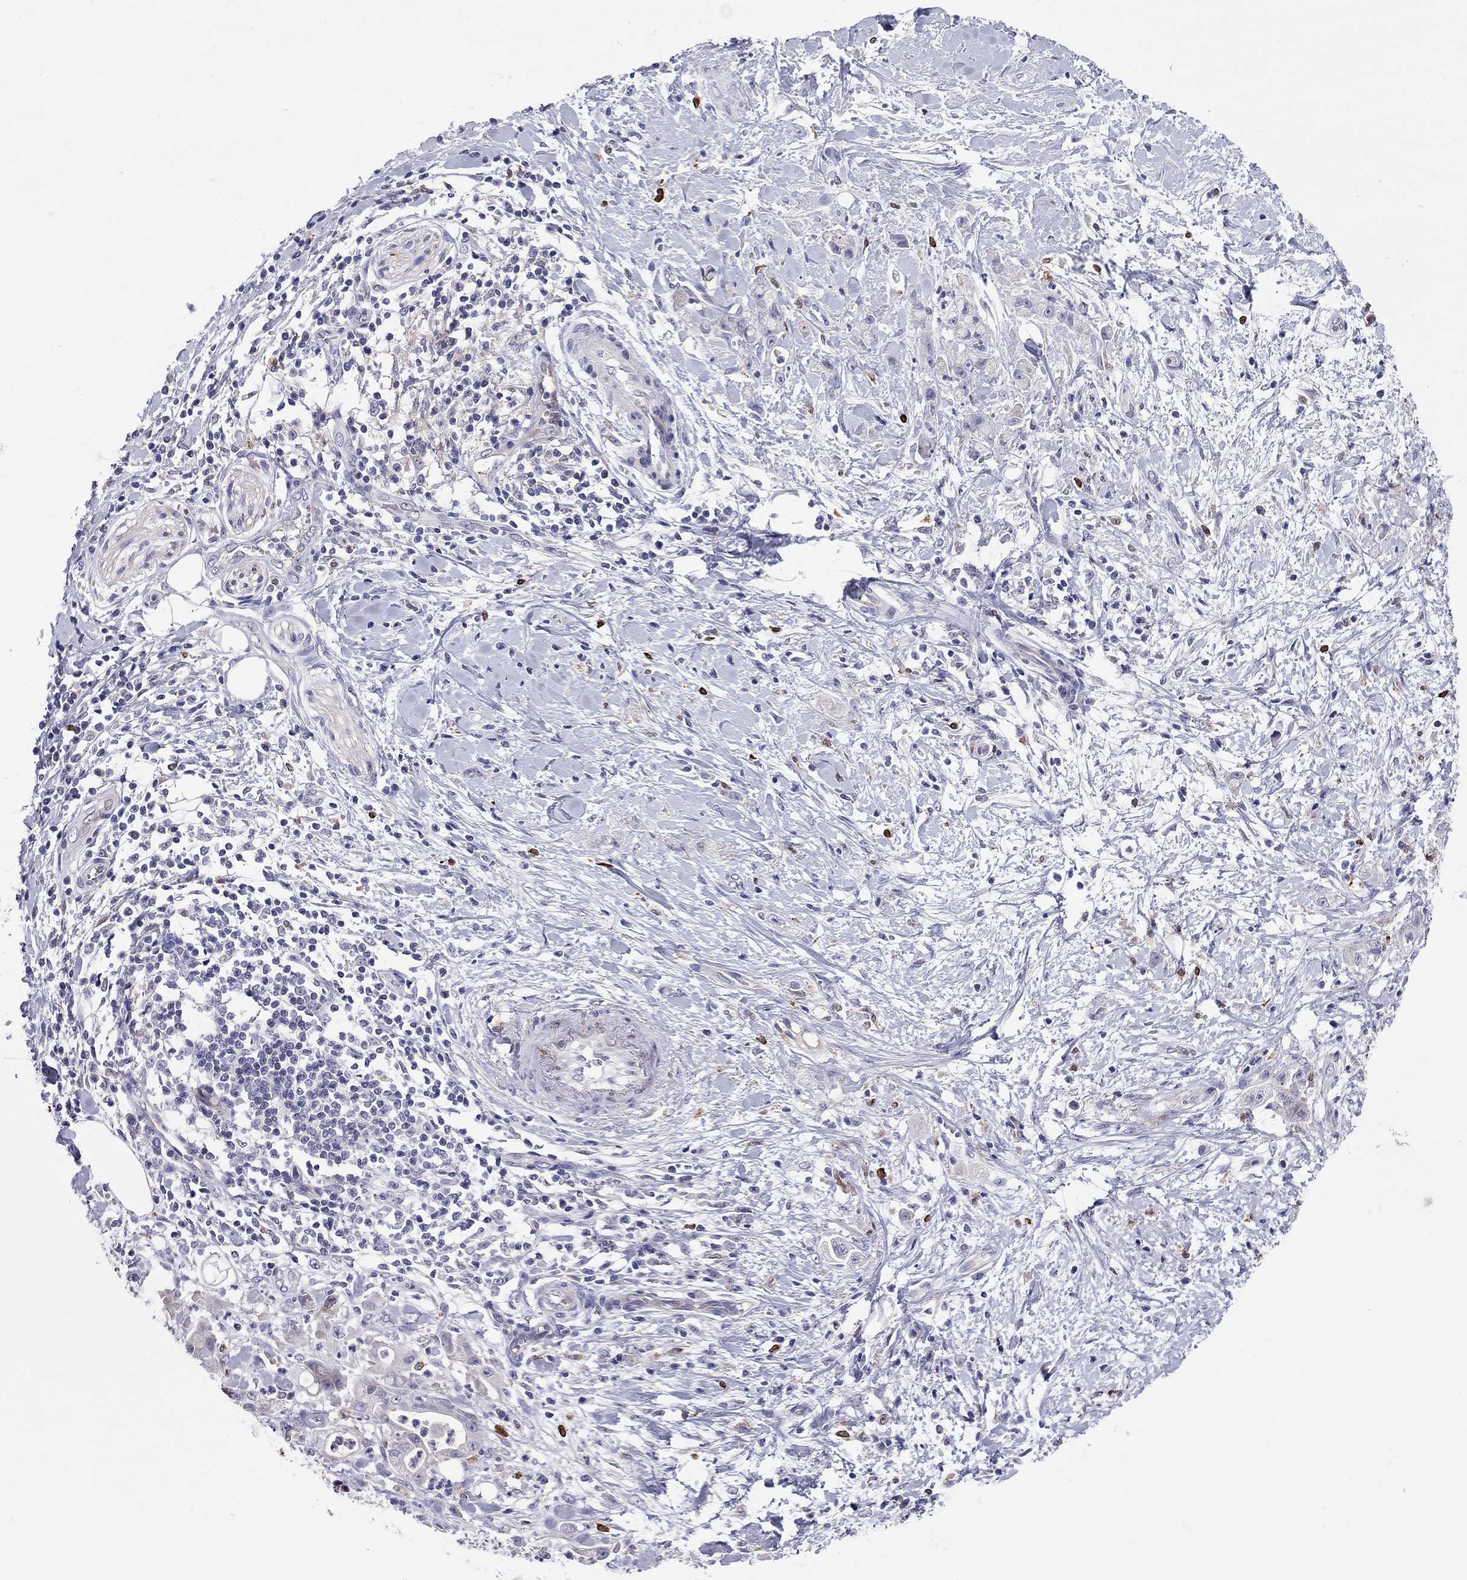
{"staining": {"intensity": "negative", "quantity": "none", "location": "none"}, "tissue": "stomach cancer", "cell_type": "Tumor cells", "image_type": "cancer", "snomed": [{"axis": "morphology", "description": "Adenocarcinoma, NOS"}, {"axis": "topography", "description": "Stomach"}], "caption": "High power microscopy photomicrograph of an immunohistochemistry (IHC) image of stomach cancer, revealing no significant positivity in tumor cells.", "gene": "ADORA2A", "patient": {"sex": "male", "age": 58}}